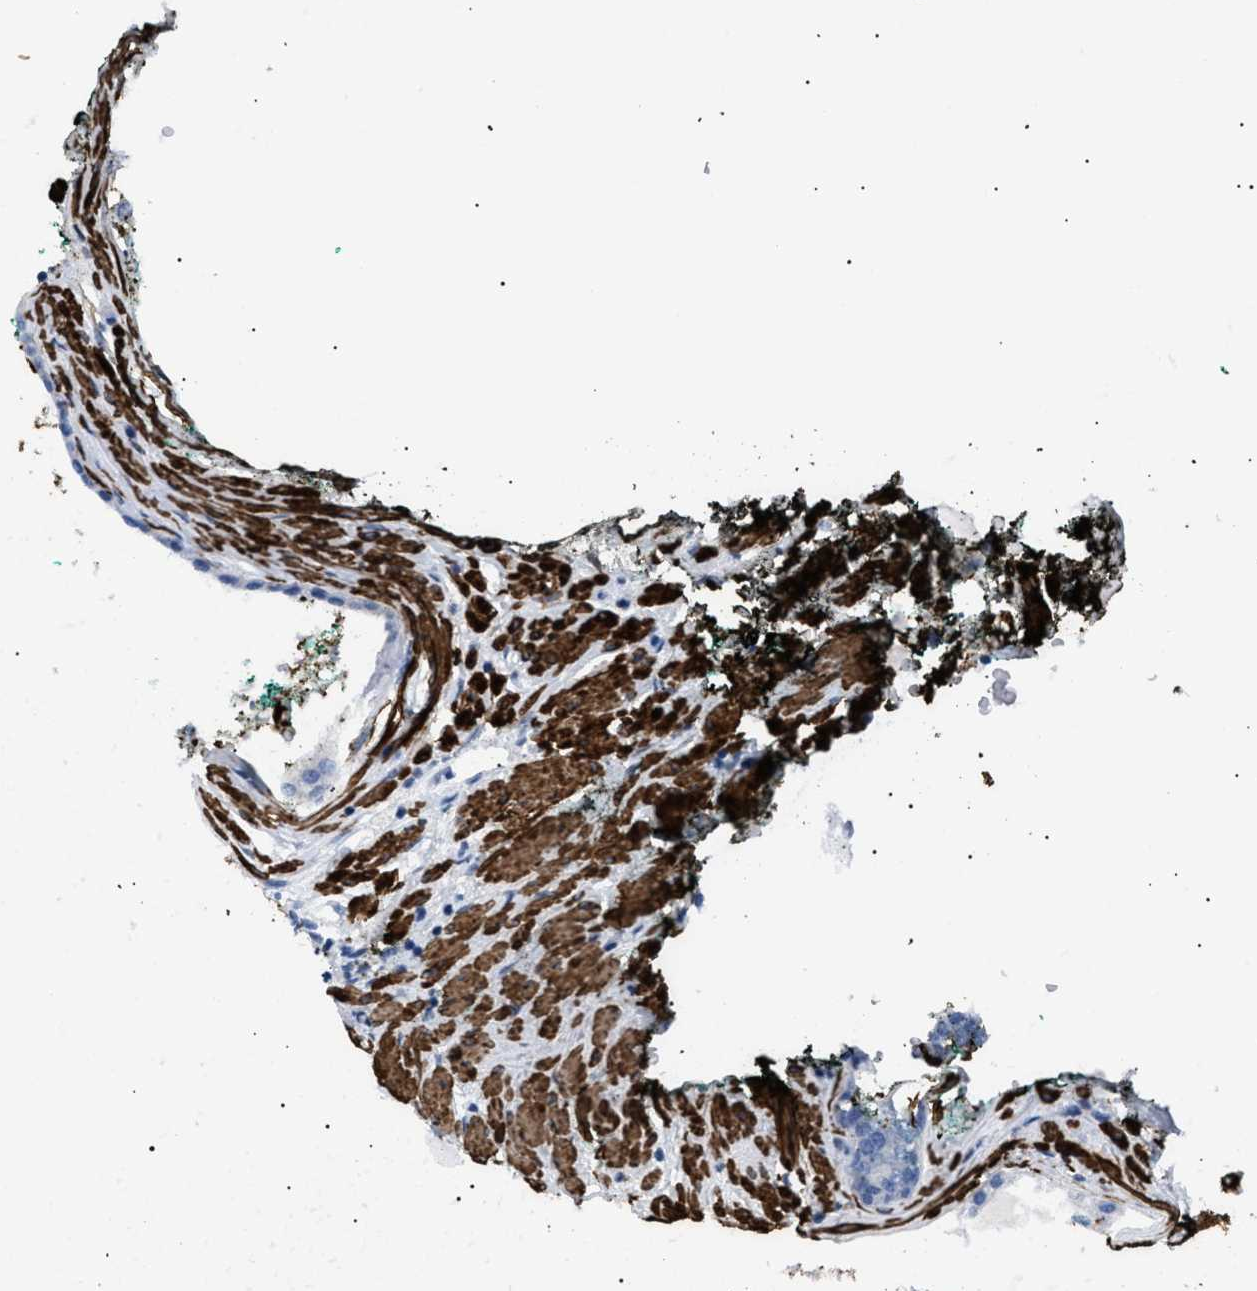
{"staining": {"intensity": "negative", "quantity": "none", "location": "none"}, "tissue": "prostate cancer", "cell_type": "Tumor cells", "image_type": "cancer", "snomed": [{"axis": "morphology", "description": "Adenocarcinoma, Low grade"}, {"axis": "topography", "description": "Prostate"}], "caption": "Immunohistochemistry (IHC) photomicrograph of low-grade adenocarcinoma (prostate) stained for a protein (brown), which exhibits no expression in tumor cells.", "gene": "ICA1", "patient": {"sex": "male", "age": 63}}